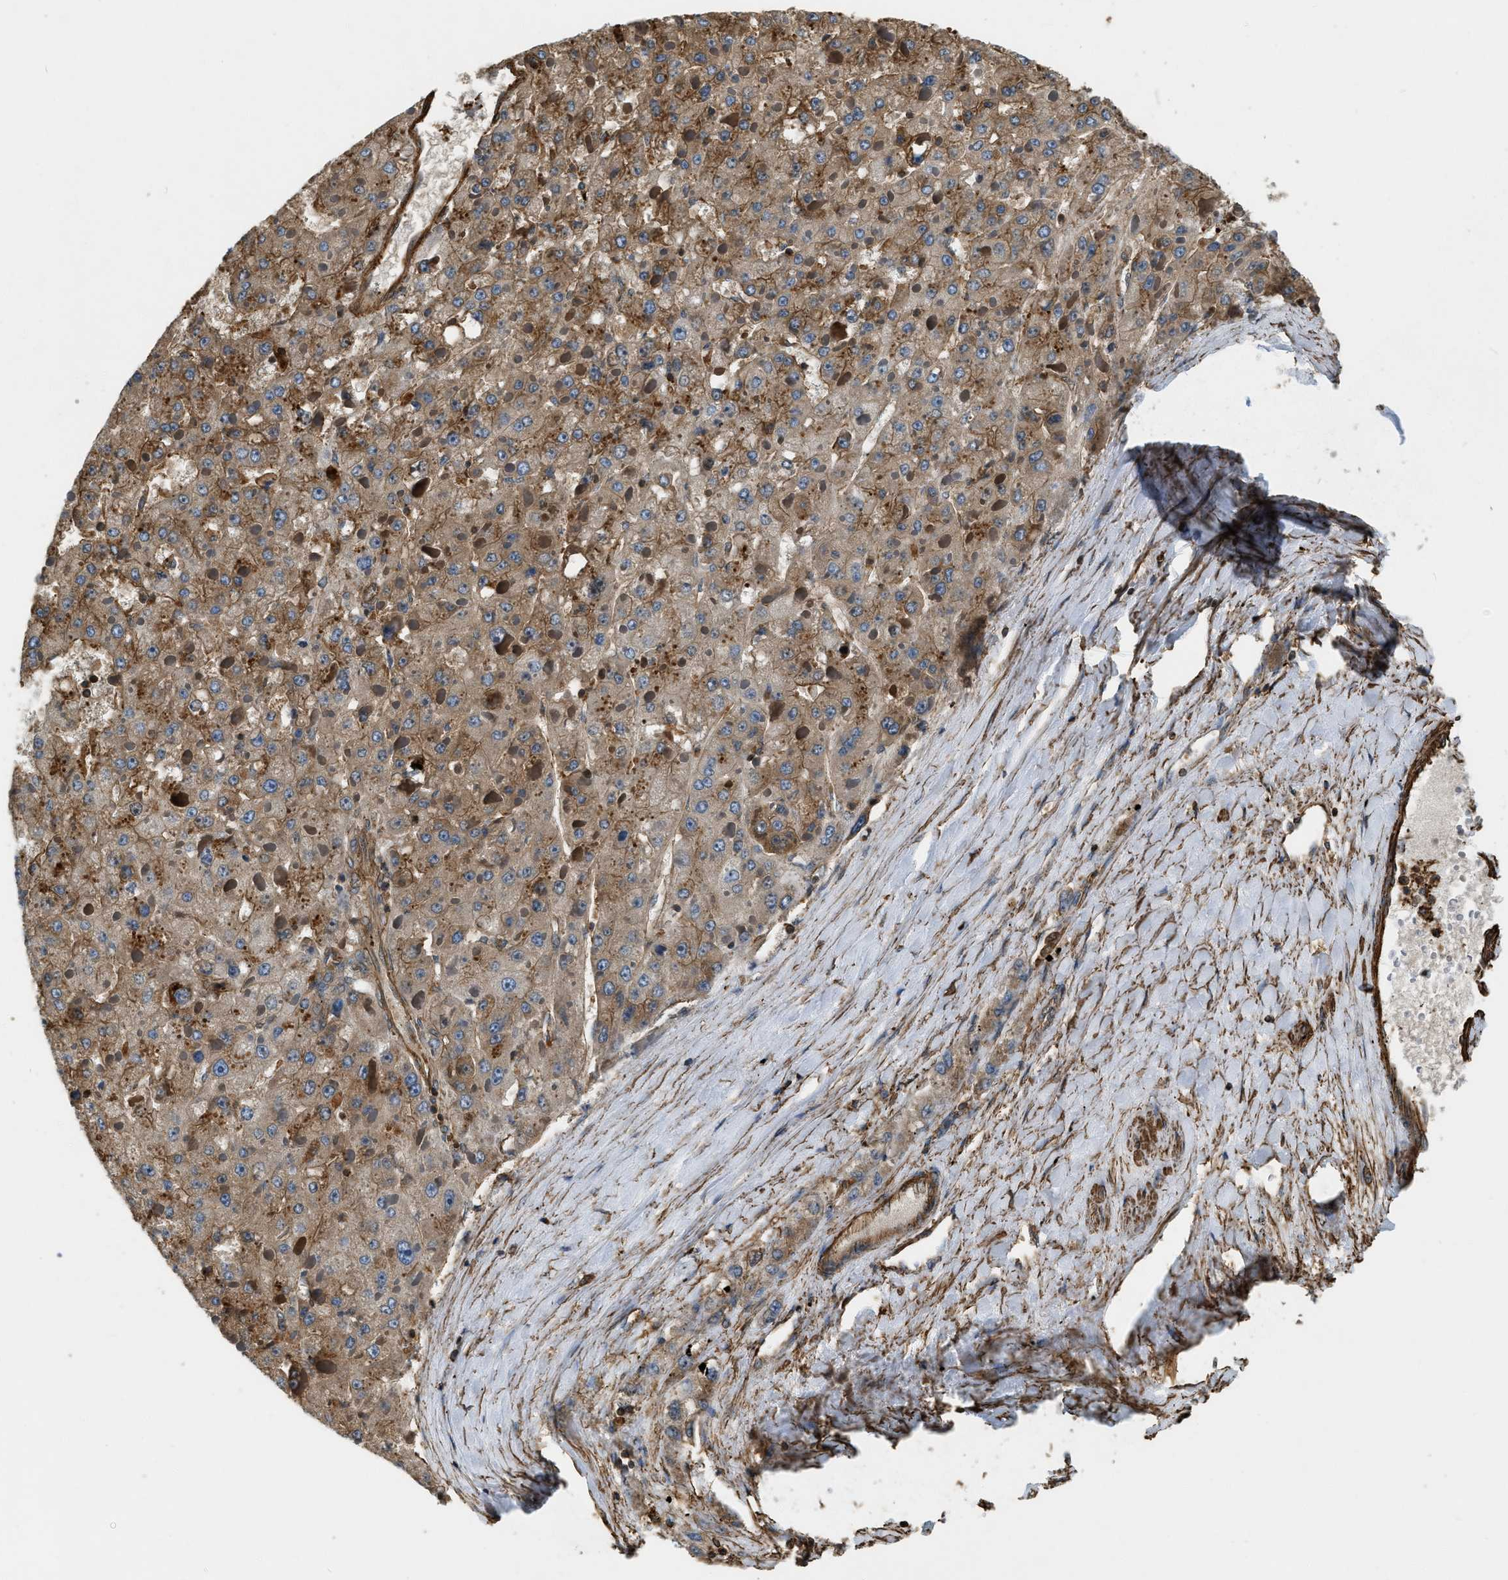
{"staining": {"intensity": "moderate", "quantity": ">75%", "location": "cytoplasmic/membranous"}, "tissue": "liver cancer", "cell_type": "Tumor cells", "image_type": "cancer", "snomed": [{"axis": "morphology", "description": "Carcinoma, Hepatocellular, NOS"}, {"axis": "topography", "description": "Liver"}], "caption": "The histopathology image displays staining of liver hepatocellular carcinoma, revealing moderate cytoplasmic/membranous protein positivity (brown color) within tumor cells.", "gene": "YARS1", "patient": {"sex": "female", "age": 73}}